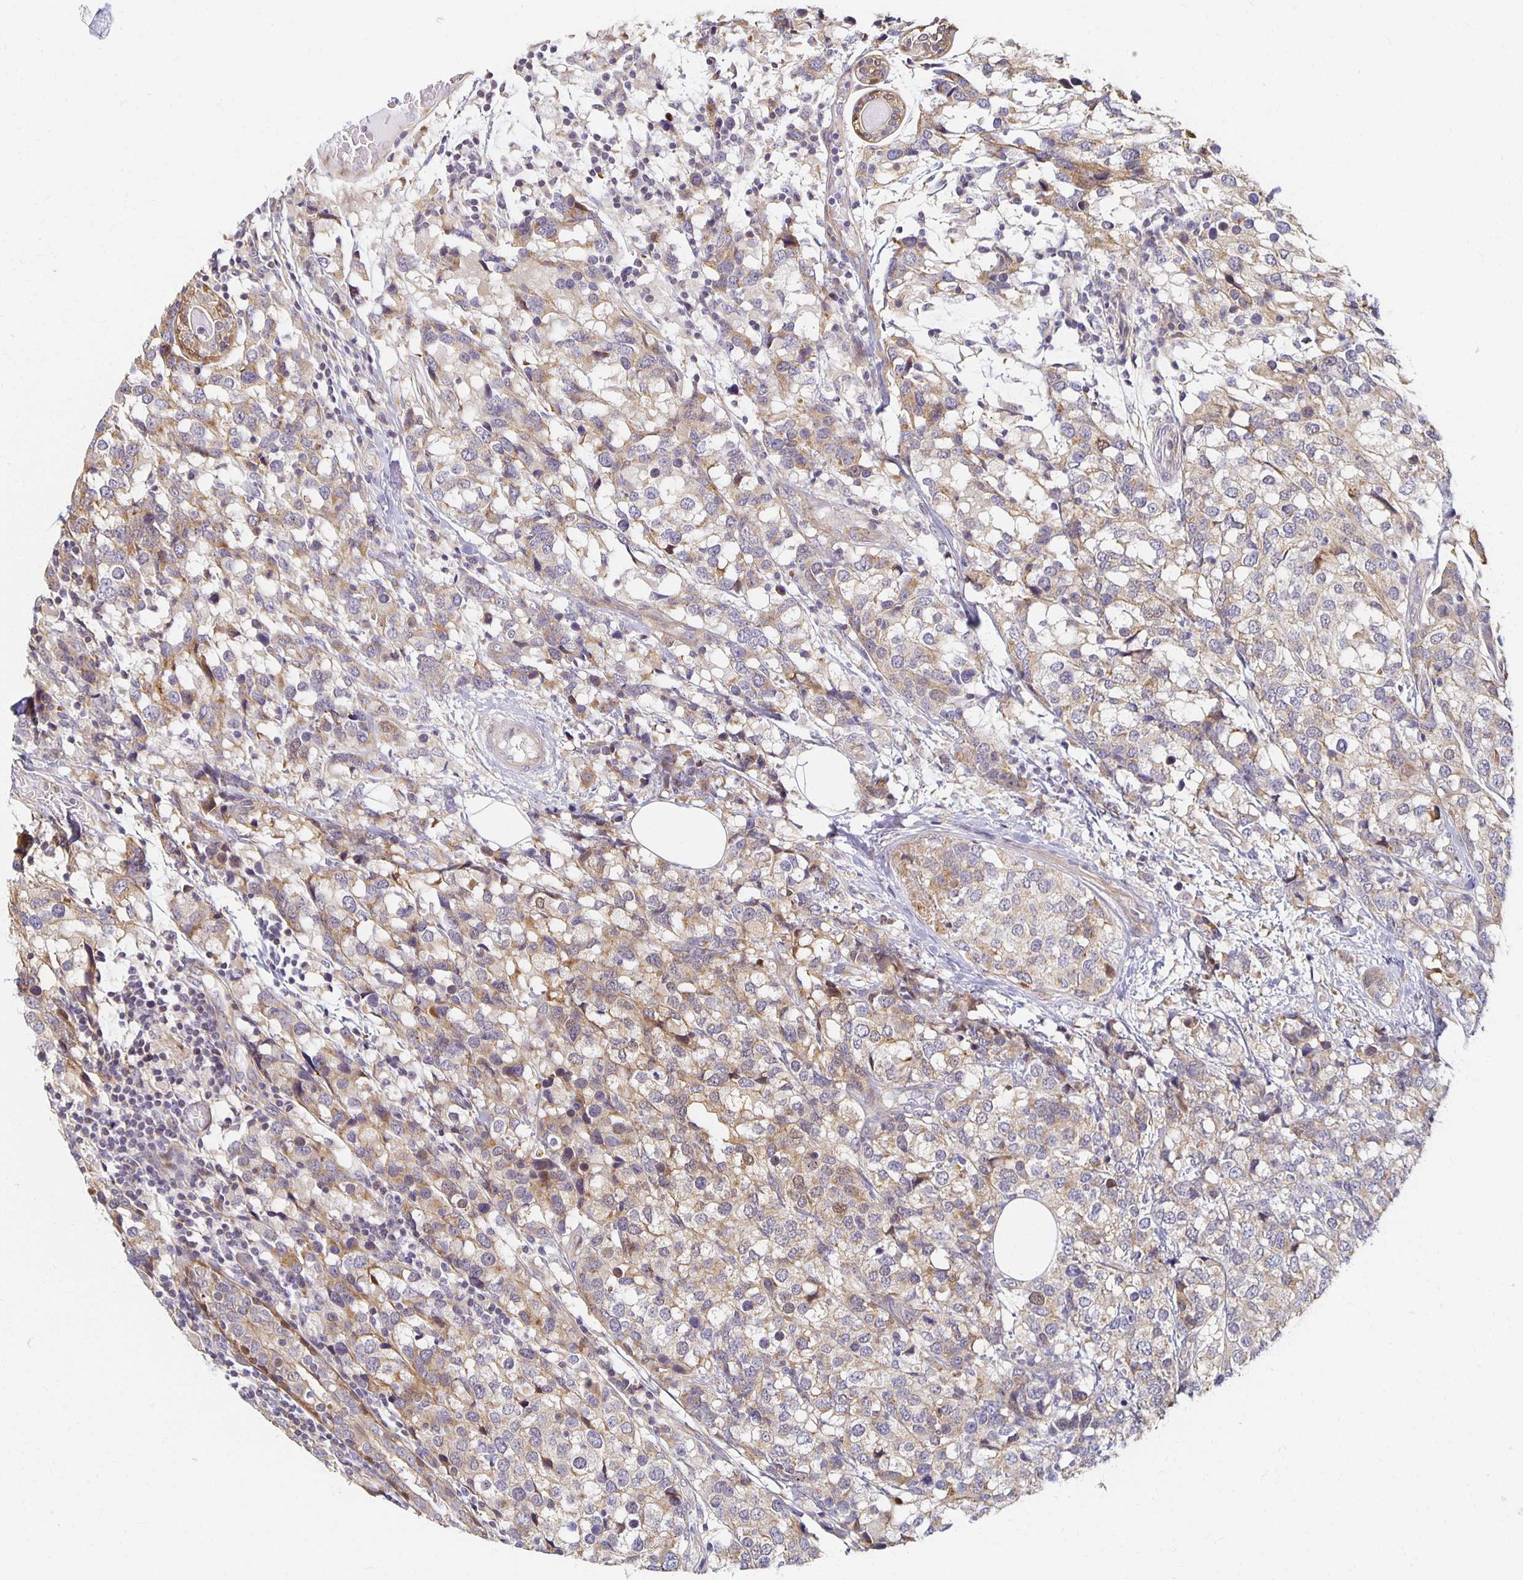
{"staining": {"intensity": "weak", "quantity": "25%-75%", "location": "cytoplasmic/membranous"}, "tissue": "breast cancer", "cell_type": "Tumor cells", "image_type": "cancer", "snomed": [{"axis": "morphology", "description": "Lobular carcinoma"}, {"axis": "topography", "description": "Breast"}], "caption": "Immunohistochemical staining of human breast lobular carcinoma exhibits low levels of weak cytoplasmic/membranous staining in approximately 25%-75% of tumor cells.", "gene": "SORL1", "patient": {"sex": "female", "age": 59}}